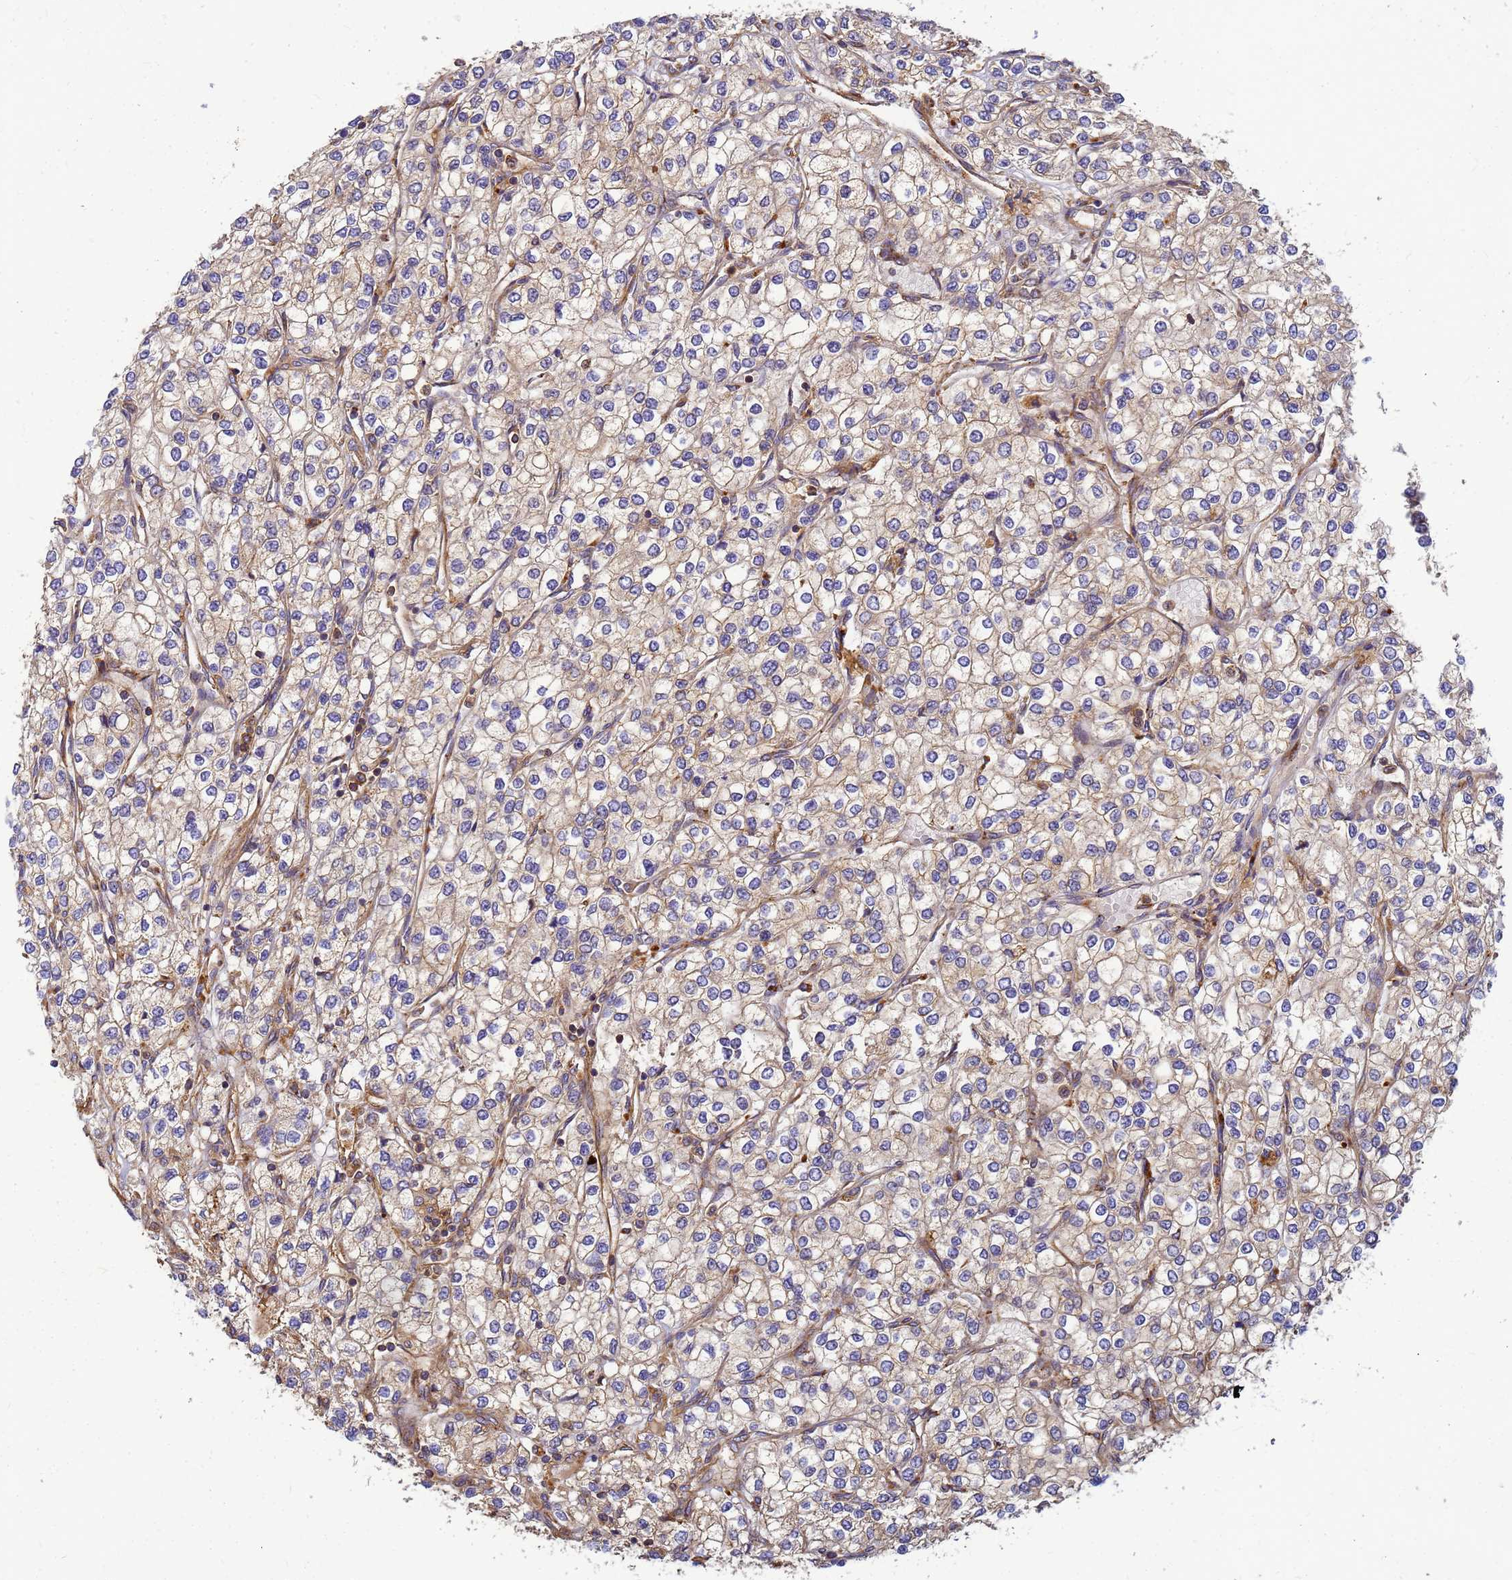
{"staining": {"intensity": "weak", "quantity": "25%-75%", "location": "cytoplasmic/membranous"}, "tissue": "renal cancer", "cell_type": "Tumor cells", "image_type": "cancer", "snomed": [{"axis": "morphology", "description": "Adenocarcinoma, NOS"}, {"axis": "topography", "description": "Kidney"}], "caption": "Renal cancer stained for a protein (brown) demonstrates weak cytoplasmic/membranous positive staining in about 25%-75% of tumor cells.", "gene": "C2CD5", "patient": {"sex": "male", "age": 80}}